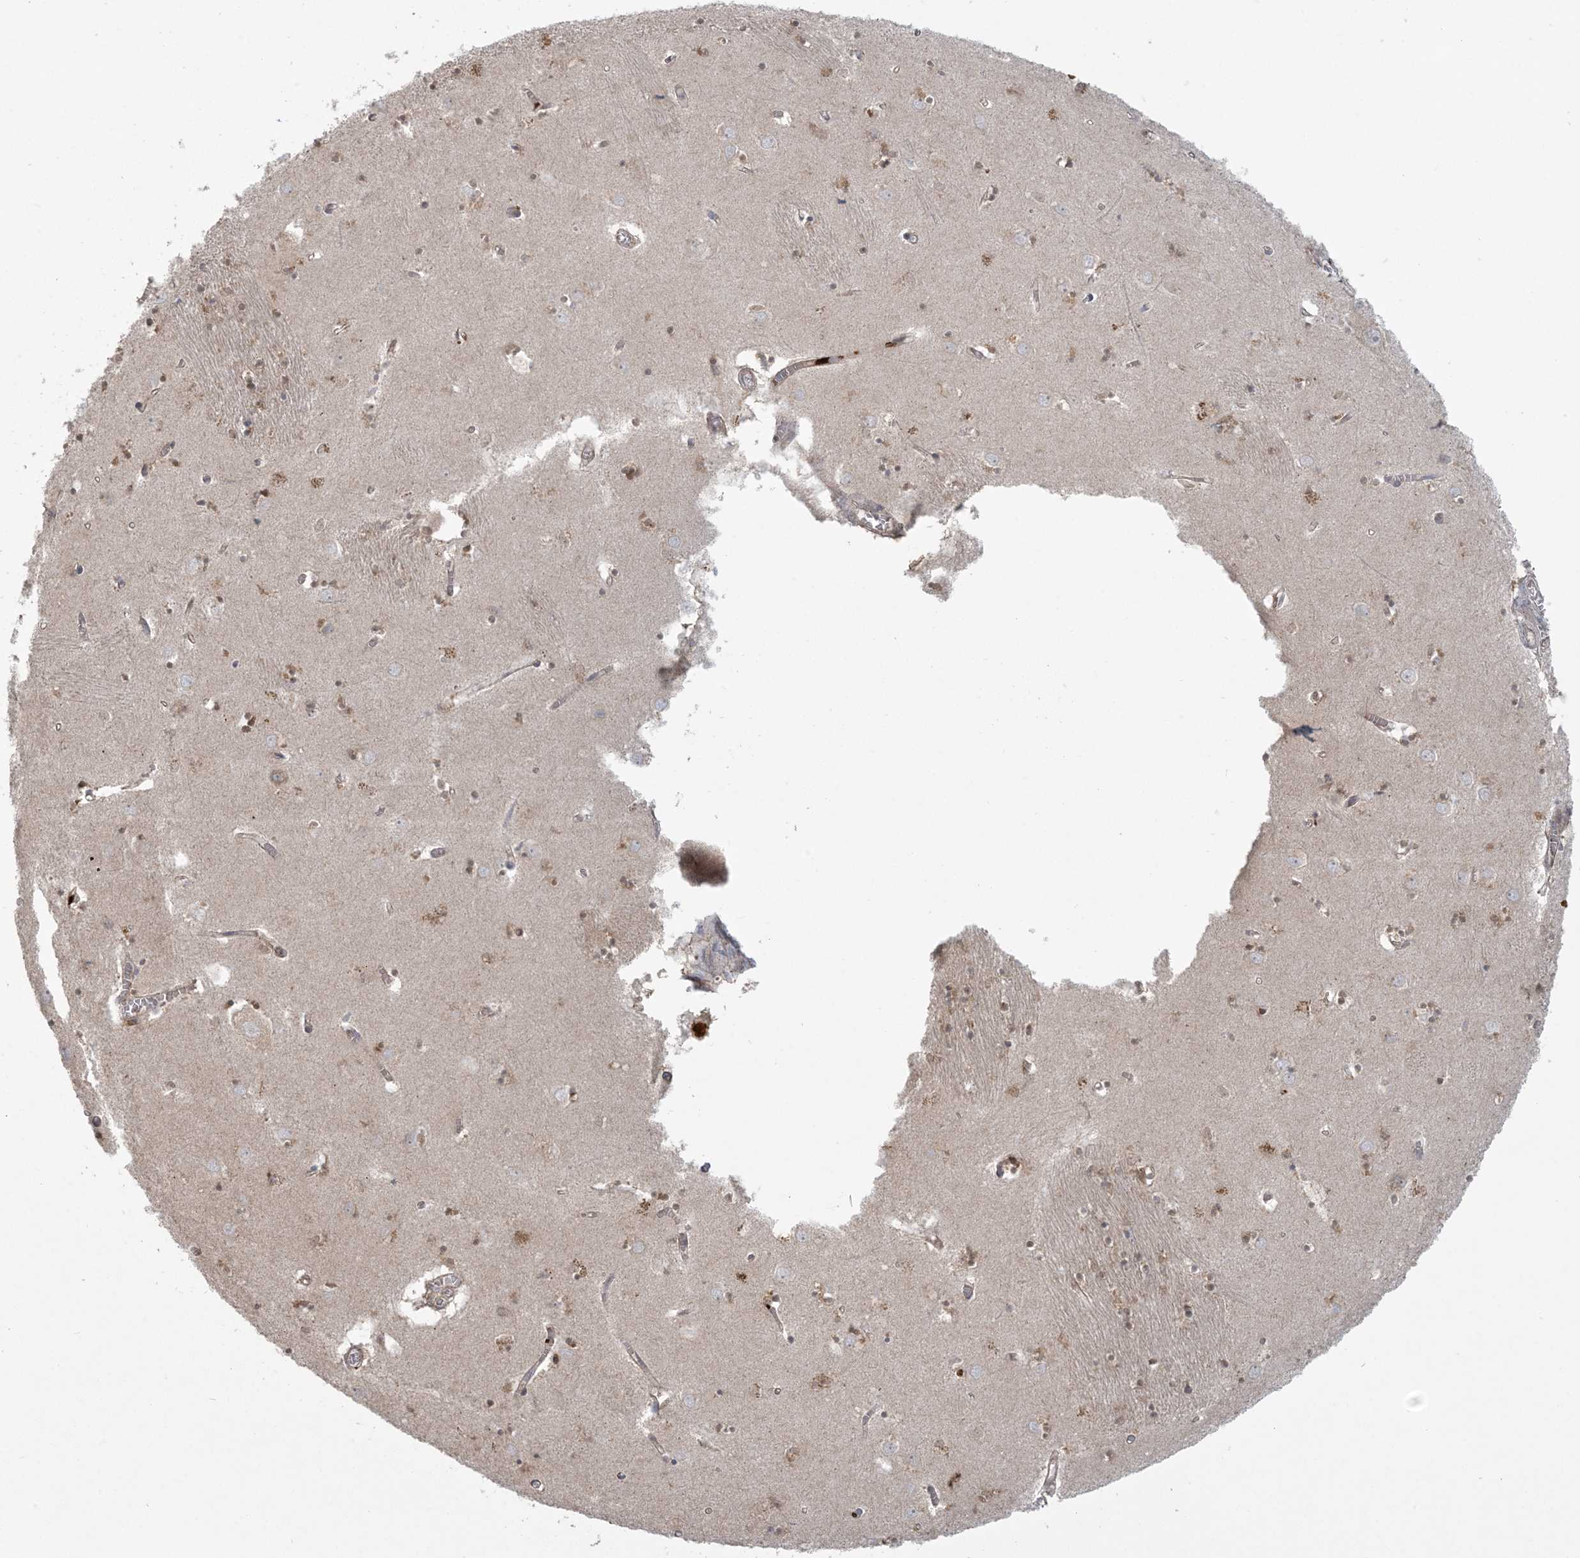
{"staining": {"intensity": "moderate", "quantity": "25%-75%", "location": "nuclear"}, "tissue": "caudate", "cell_type": "Glial cells", "image_type": "normal", "snomed": [{"axis": "morphology", "description": "Normal tissue, NOS"}, {"axis": "topography", "description": "Lateral ventricle wall"}], "caption": "Caudate stained with DAB (3,3'-diaminobenzidine) immunohistochemistry (IHC) displays medium levels of moderate nuclear positivity in approximately 25%-75% of glial cells.", "gene": "ABCF3", "patient": {"sex": "male", "age": 70}}